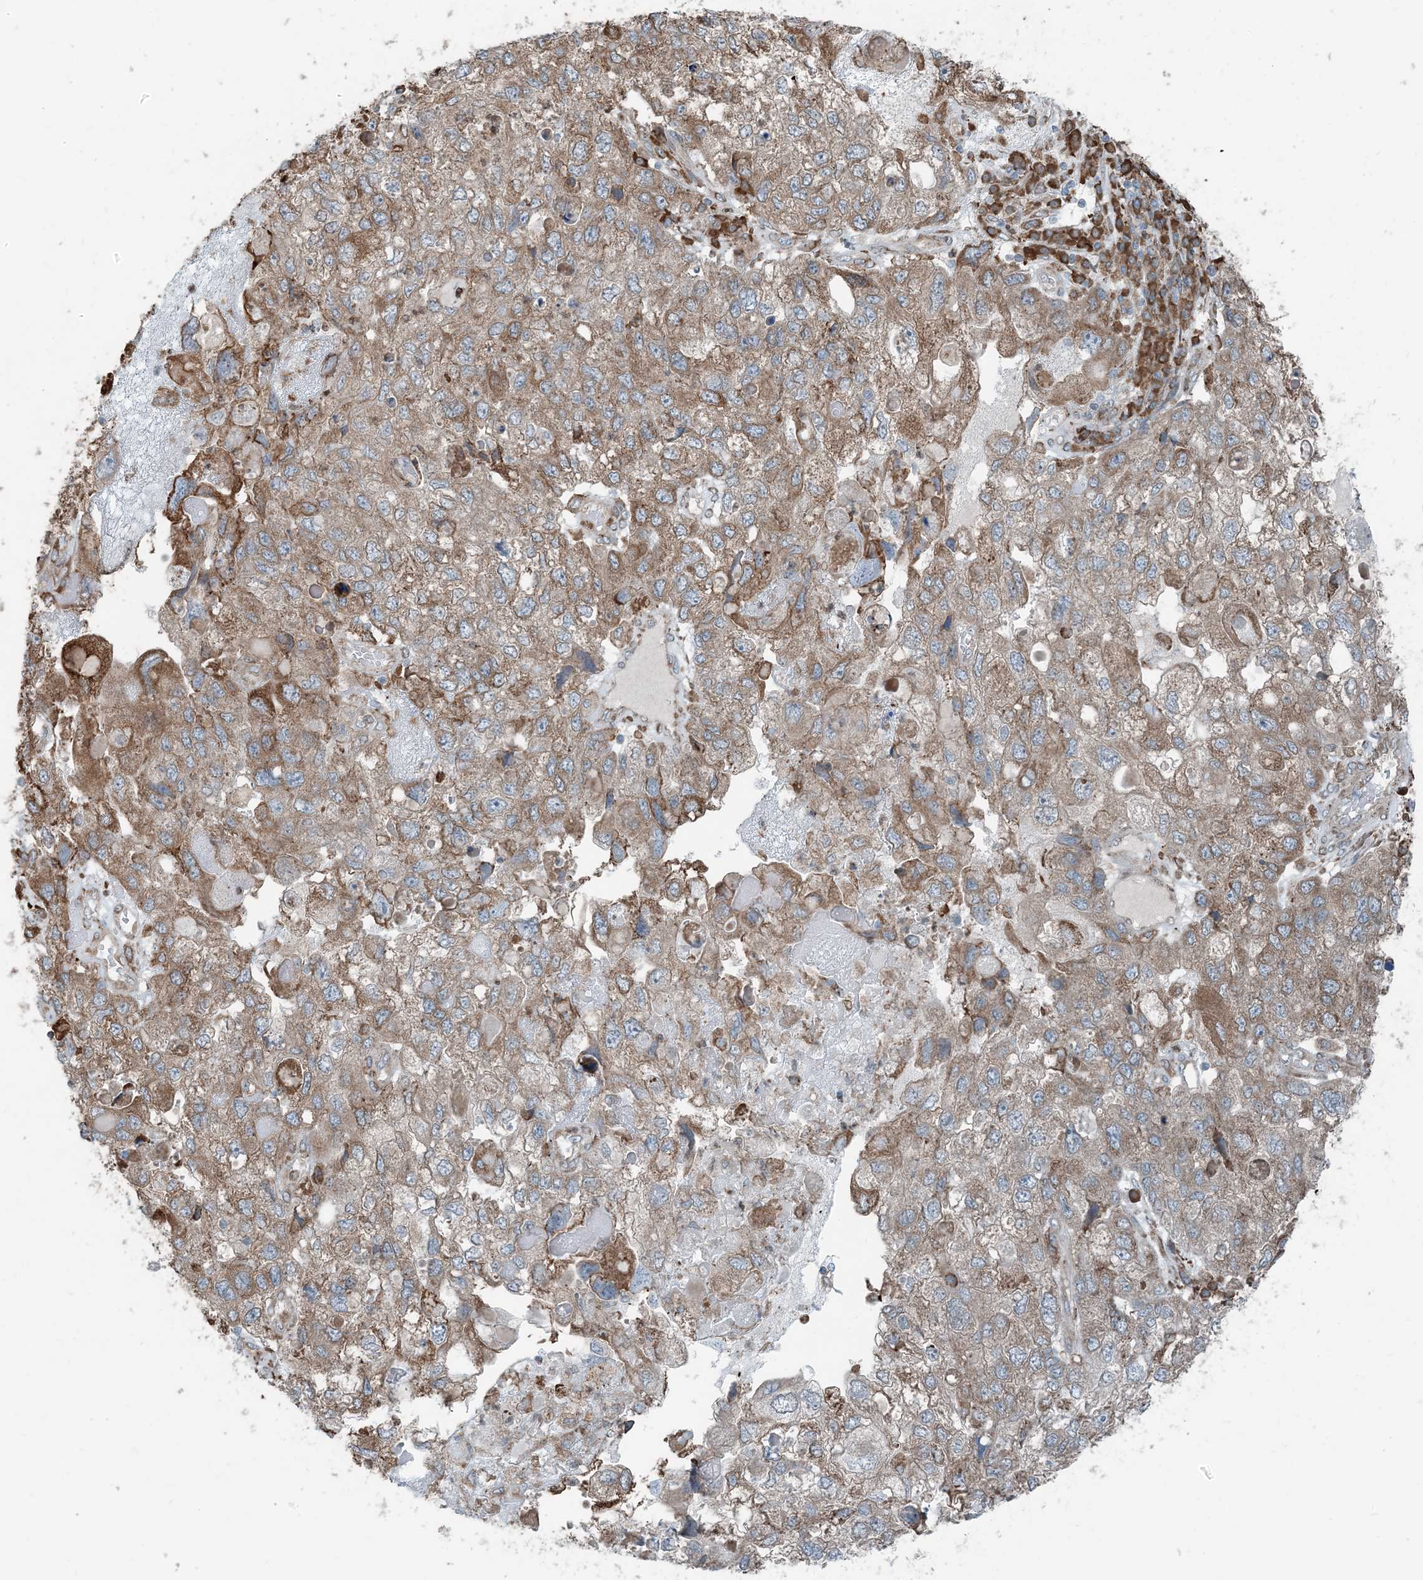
{"staining": {"intensity": "moderate", "quantity": ">75%", "location": "cytoplasmic/membranous"}, "tissue": "endometrial cancer", "cell_type": "Tumor cells", "image_type": "cancer", "snomed": [{"axis": "morphology", "description": "Adenocarcinoma, NOS"}, {"axis": "topography", "description": "Endometrium"}], "caption": "Immunohistochemical staining of human endometrial cancer (adenocarcinoma) shows moderate cytoplasmic/membranous protein staining in approximately >75% of tumor cells. Nuclei are stained in blue.", "gene": "CERKL", "patient": {"sex": "female", "age": 49}}